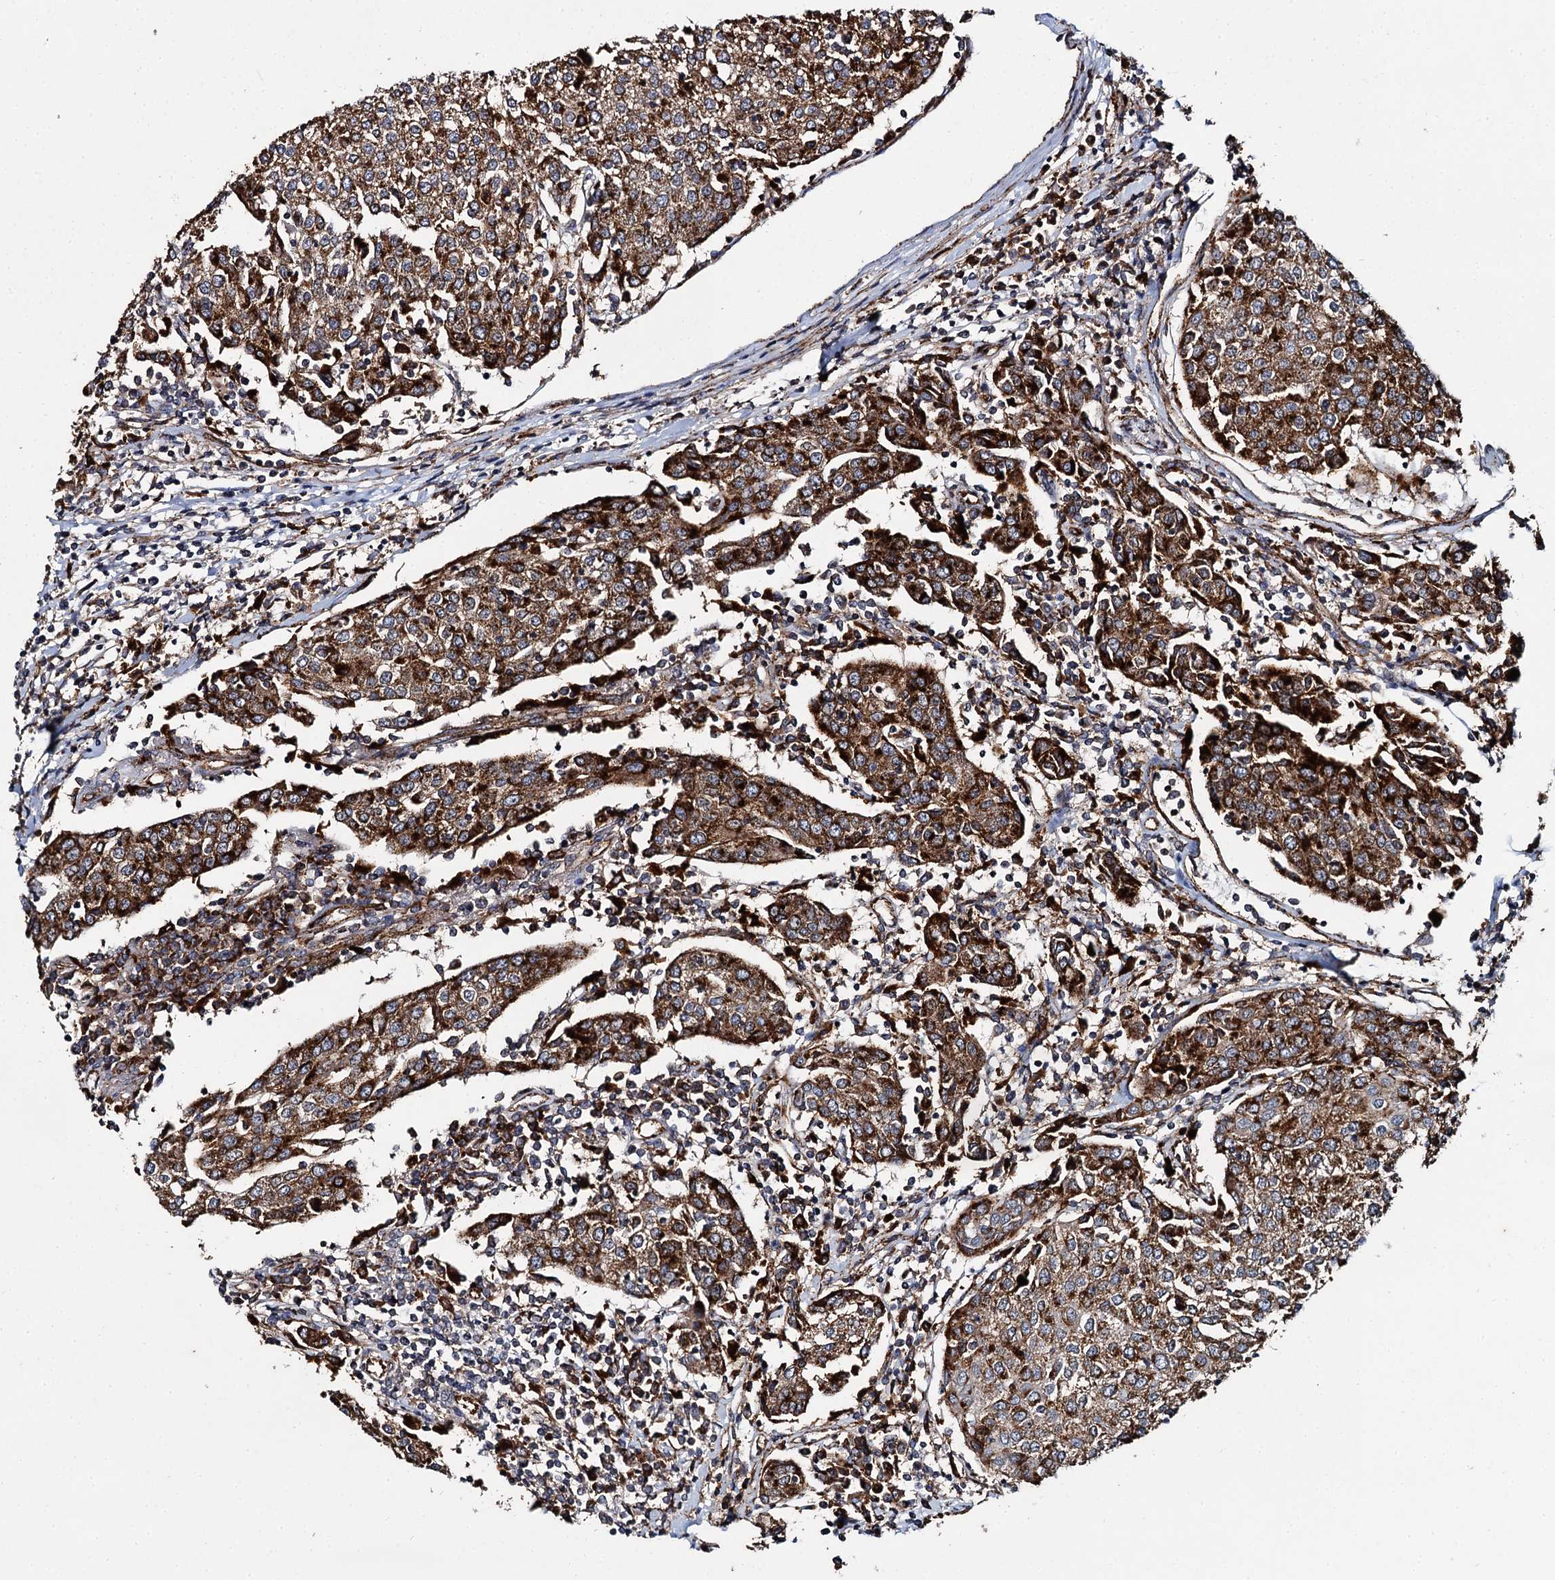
{"staining": {"intensity": "strong", "quantity": ">75%", "location": "cytoplasmic/membranous"}, "tissue": "urothelial cancer", "cell_type": "Tumor cells", "image_type": "cancer", "snomed": [{"axis": "morphology", "description": "Urothelial carcinoma, High grade"}, {"axis": "topography", "description": "Urinary bladder"}], "caption": "This is a photomicrograph of immunohistochemistry staining of high-grade urothelial carcinoma, which shows strong expression in the cytoplasmic/membranous of tumor cells.", "gene": "GBA1", "patient": {"sex": "female", "age": 85}}